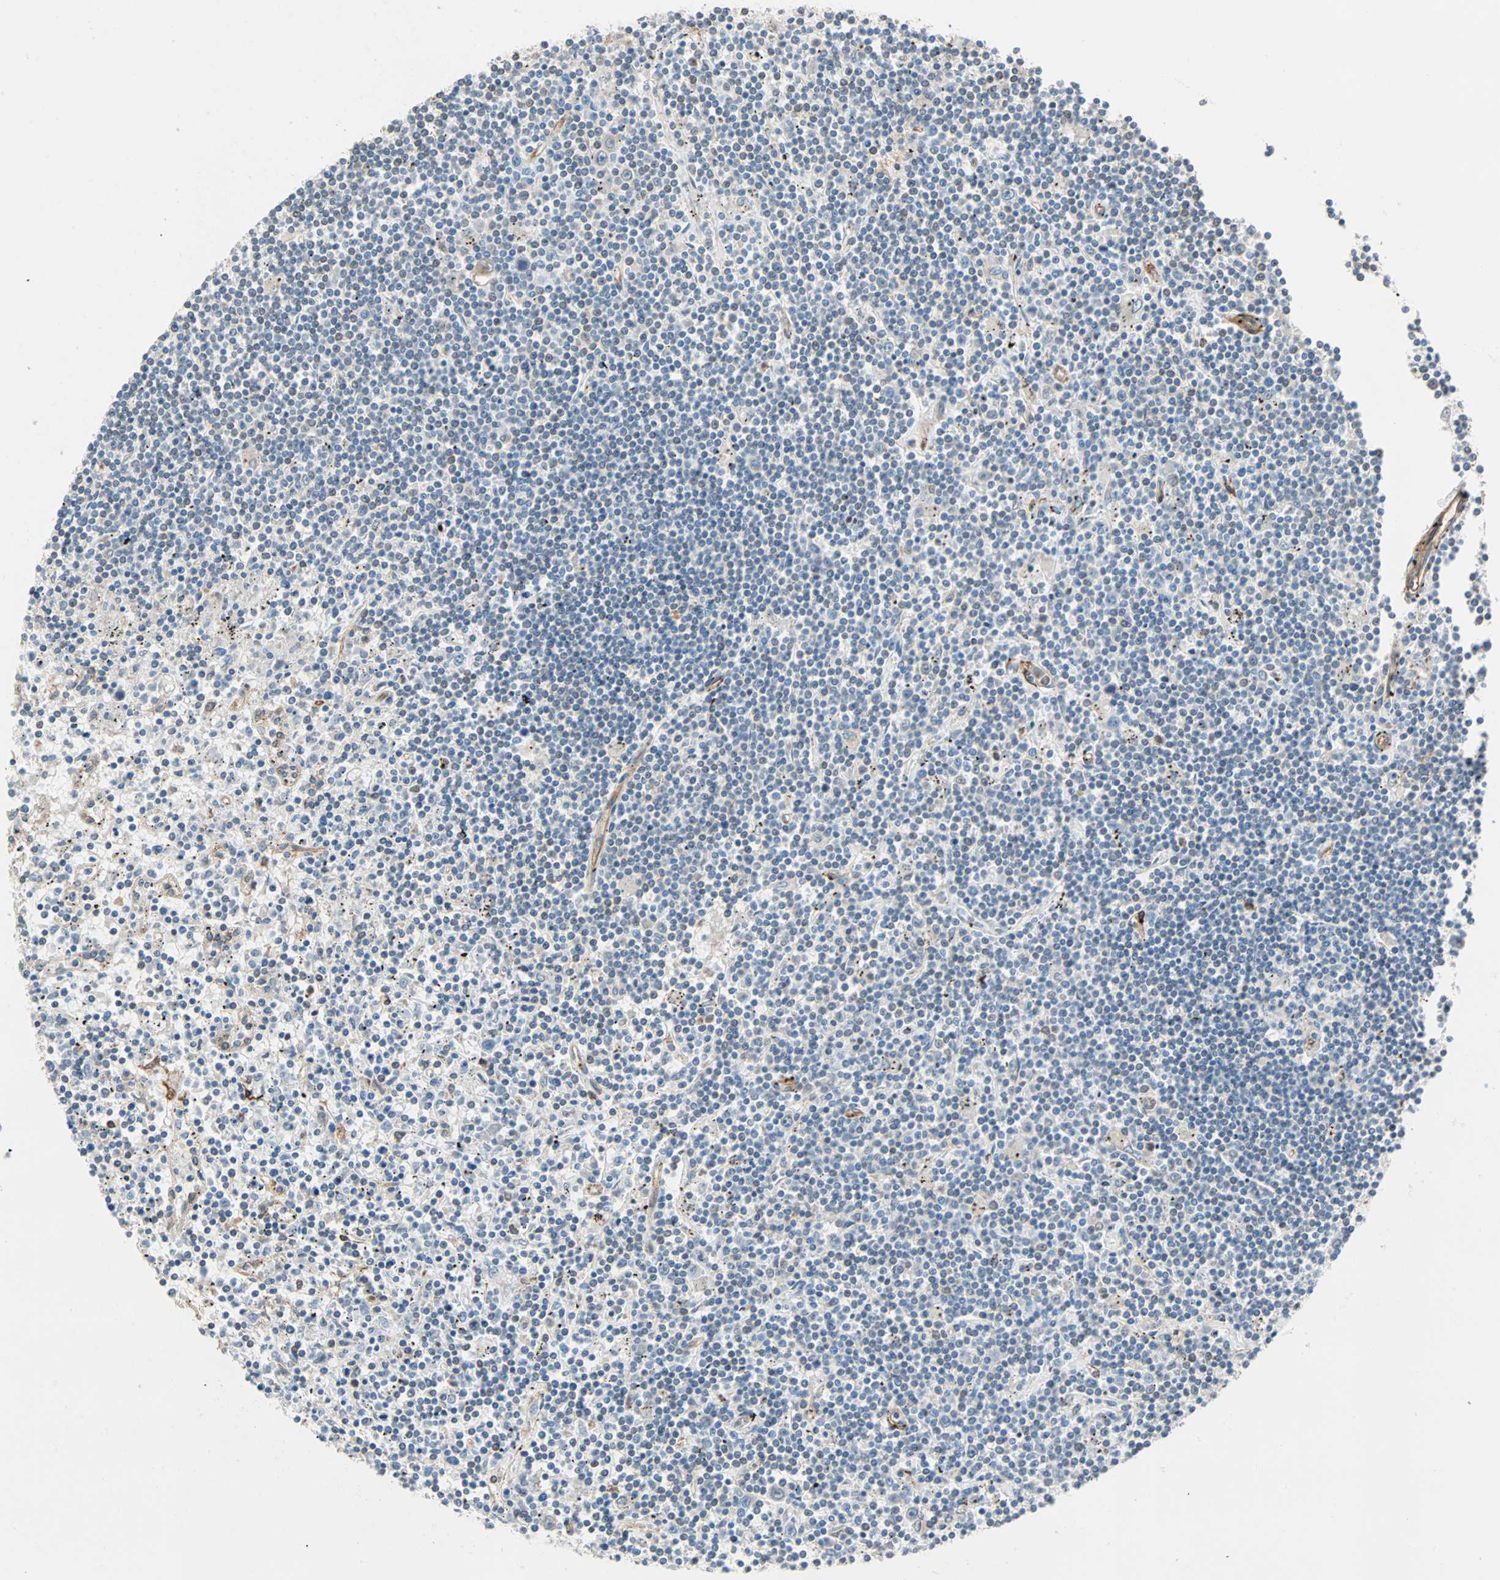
{"staining": {"intensity": "negative", "quantity": "none", "location": "none"}, "tissue": "lymphoma", "cell_type": "Tumor cells", "image_type": "cancer", "snomed": [{"axis": "morphology", "description": "Malignant lymphoma, non-Hodgkin's type, Low grade"}, {"axis": "topography", "description": "Spleen"}], "caption": "Protein analysis of low-grade malignant lymphoma, non-Hodgkin's type displays no significant staining in tumor cells. The staining is performed using DAB brown chromogen with nuclei counter-stained in using hematoxylin.", "gene": "EPB41L2", "patient": {"sex": "male", "age": 76}}